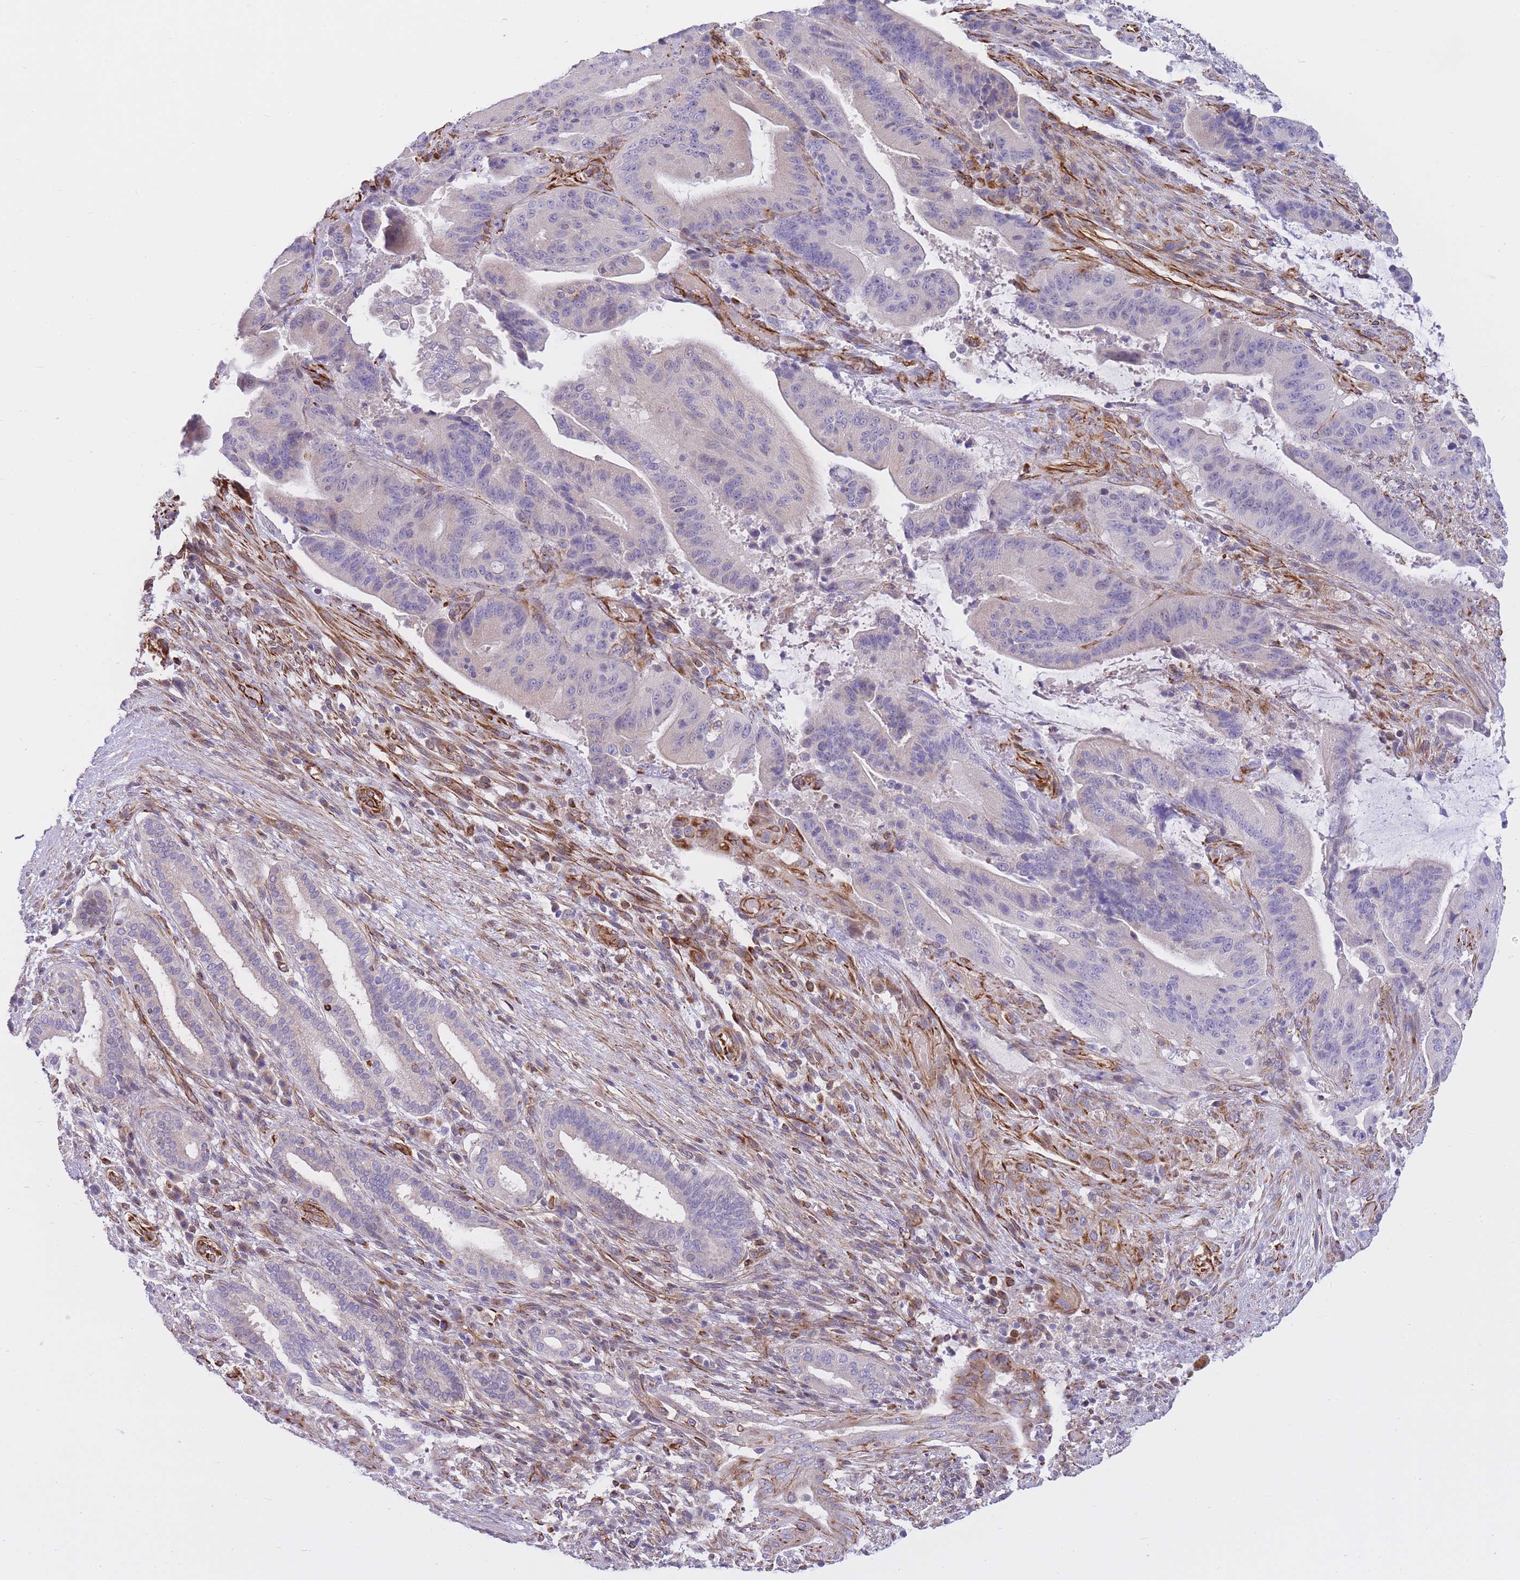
{"staining": {"intensity": "negative", "quantity": "none", "location": "none"}, "tissue": "liver cancer", "cell_type": "Tumor cells", "image_type": "cancer", "snomed": [{"axis": "morphology", "description": "Normal tissue, NOS"}, {"axis": "morphology", "description": "Cholangiocarcinoma"}, {"axis": "topography", "description": "Liver"}, {"axis": "topography", "description": "Peripheral nerve tissue"}], "caption": "Protein analysis of liver cancer shows no significant staining in tumor cells.", "gene": "ECPAS", "patient": {"sex": "female", "age": 73}}